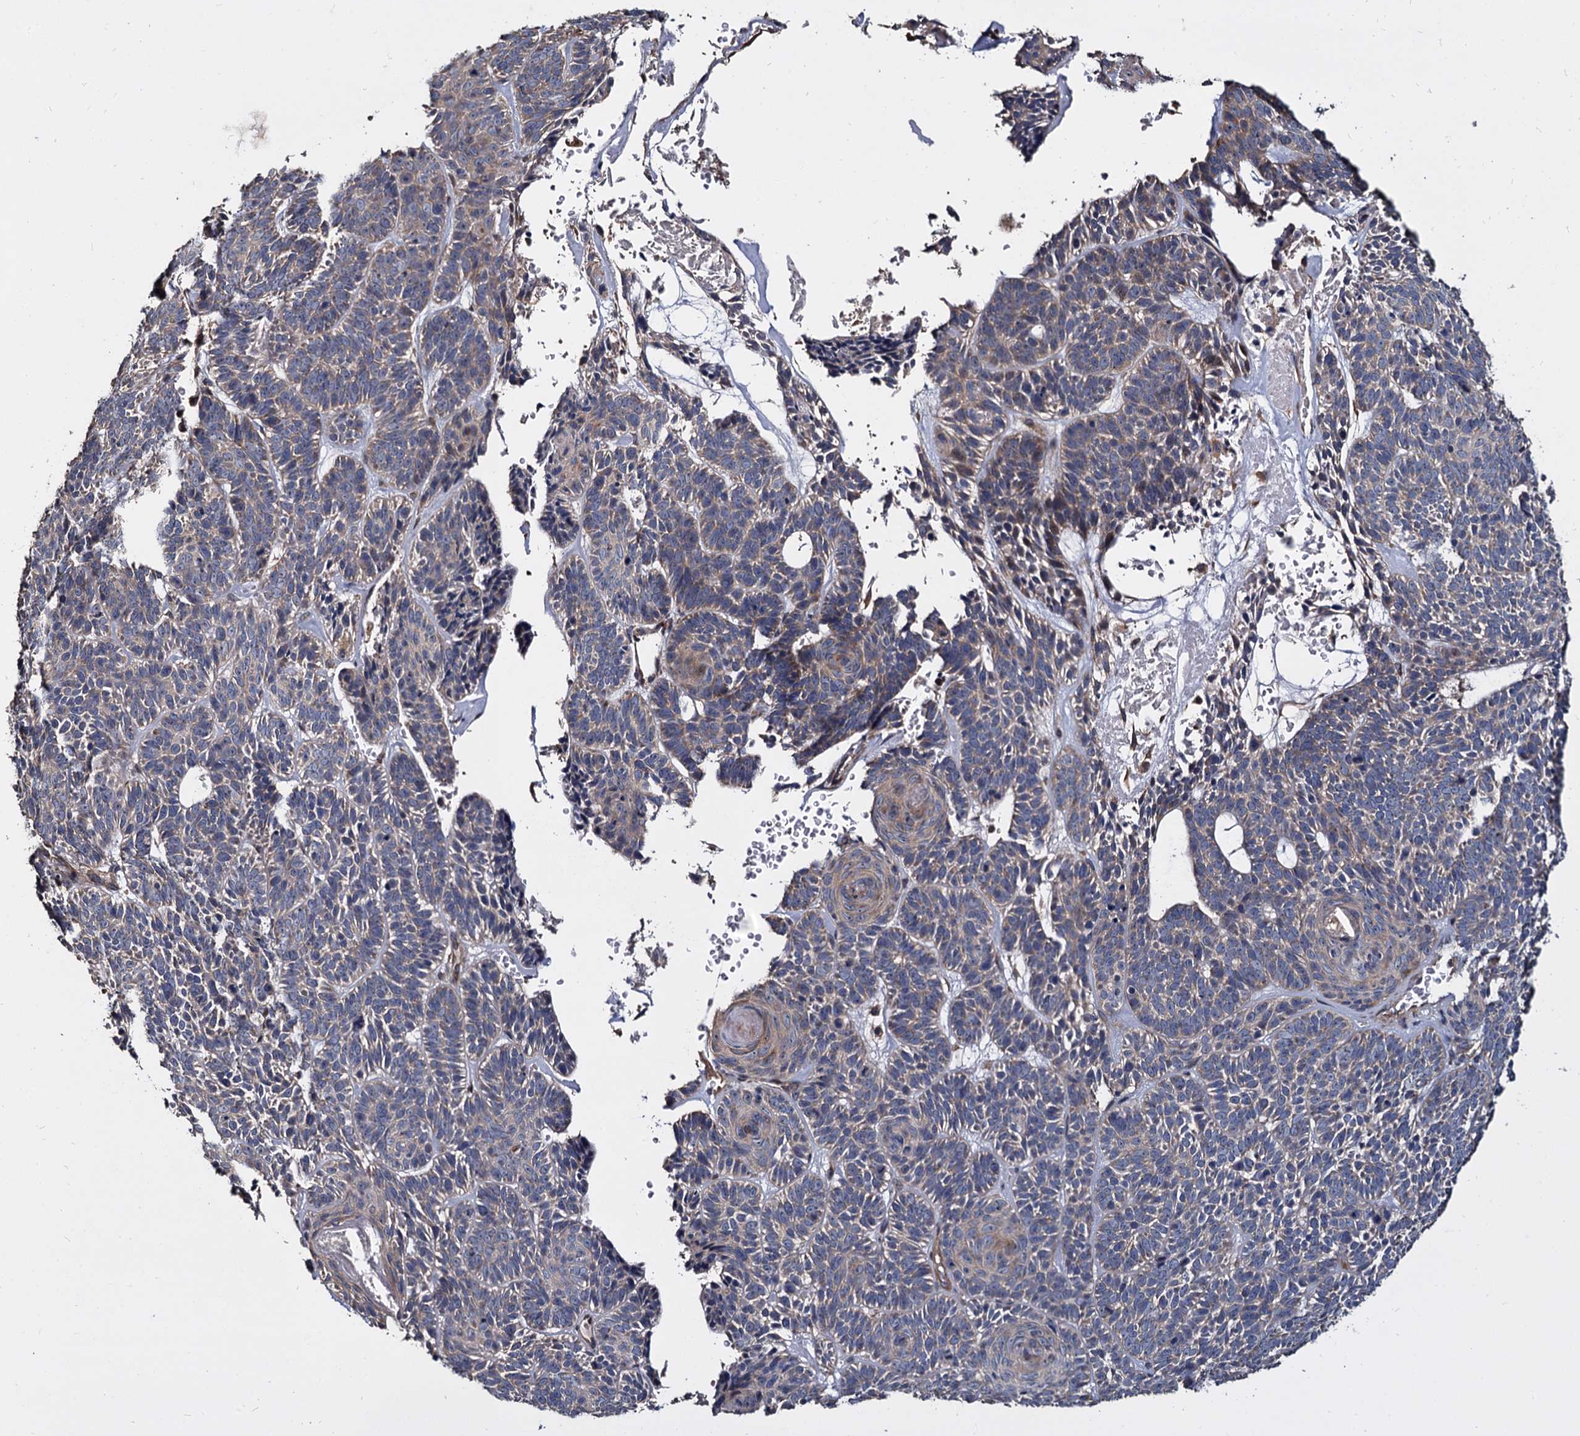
{"staining": {"intensity": "weak", "quantity": "<25%", "location": "cytoplasmic/membranous"}, "tissue": "skin cancer", "cell_type": "Tumor cells", "image_type": "cancer", "snomed": [{"axis": "morphology", "description": "Basal cell carcinoma"}, {"axis": "topography", "description": "Skin"}], "caption": "DAB immunohistochemical staining of skin cancer (basal cell carcinoma) displays no significant positivity in tumor cells. (DAB immunohistochemistry, high magnification).", "gene": "WWC3", "patient": {"sex": "male", "age": 85}}